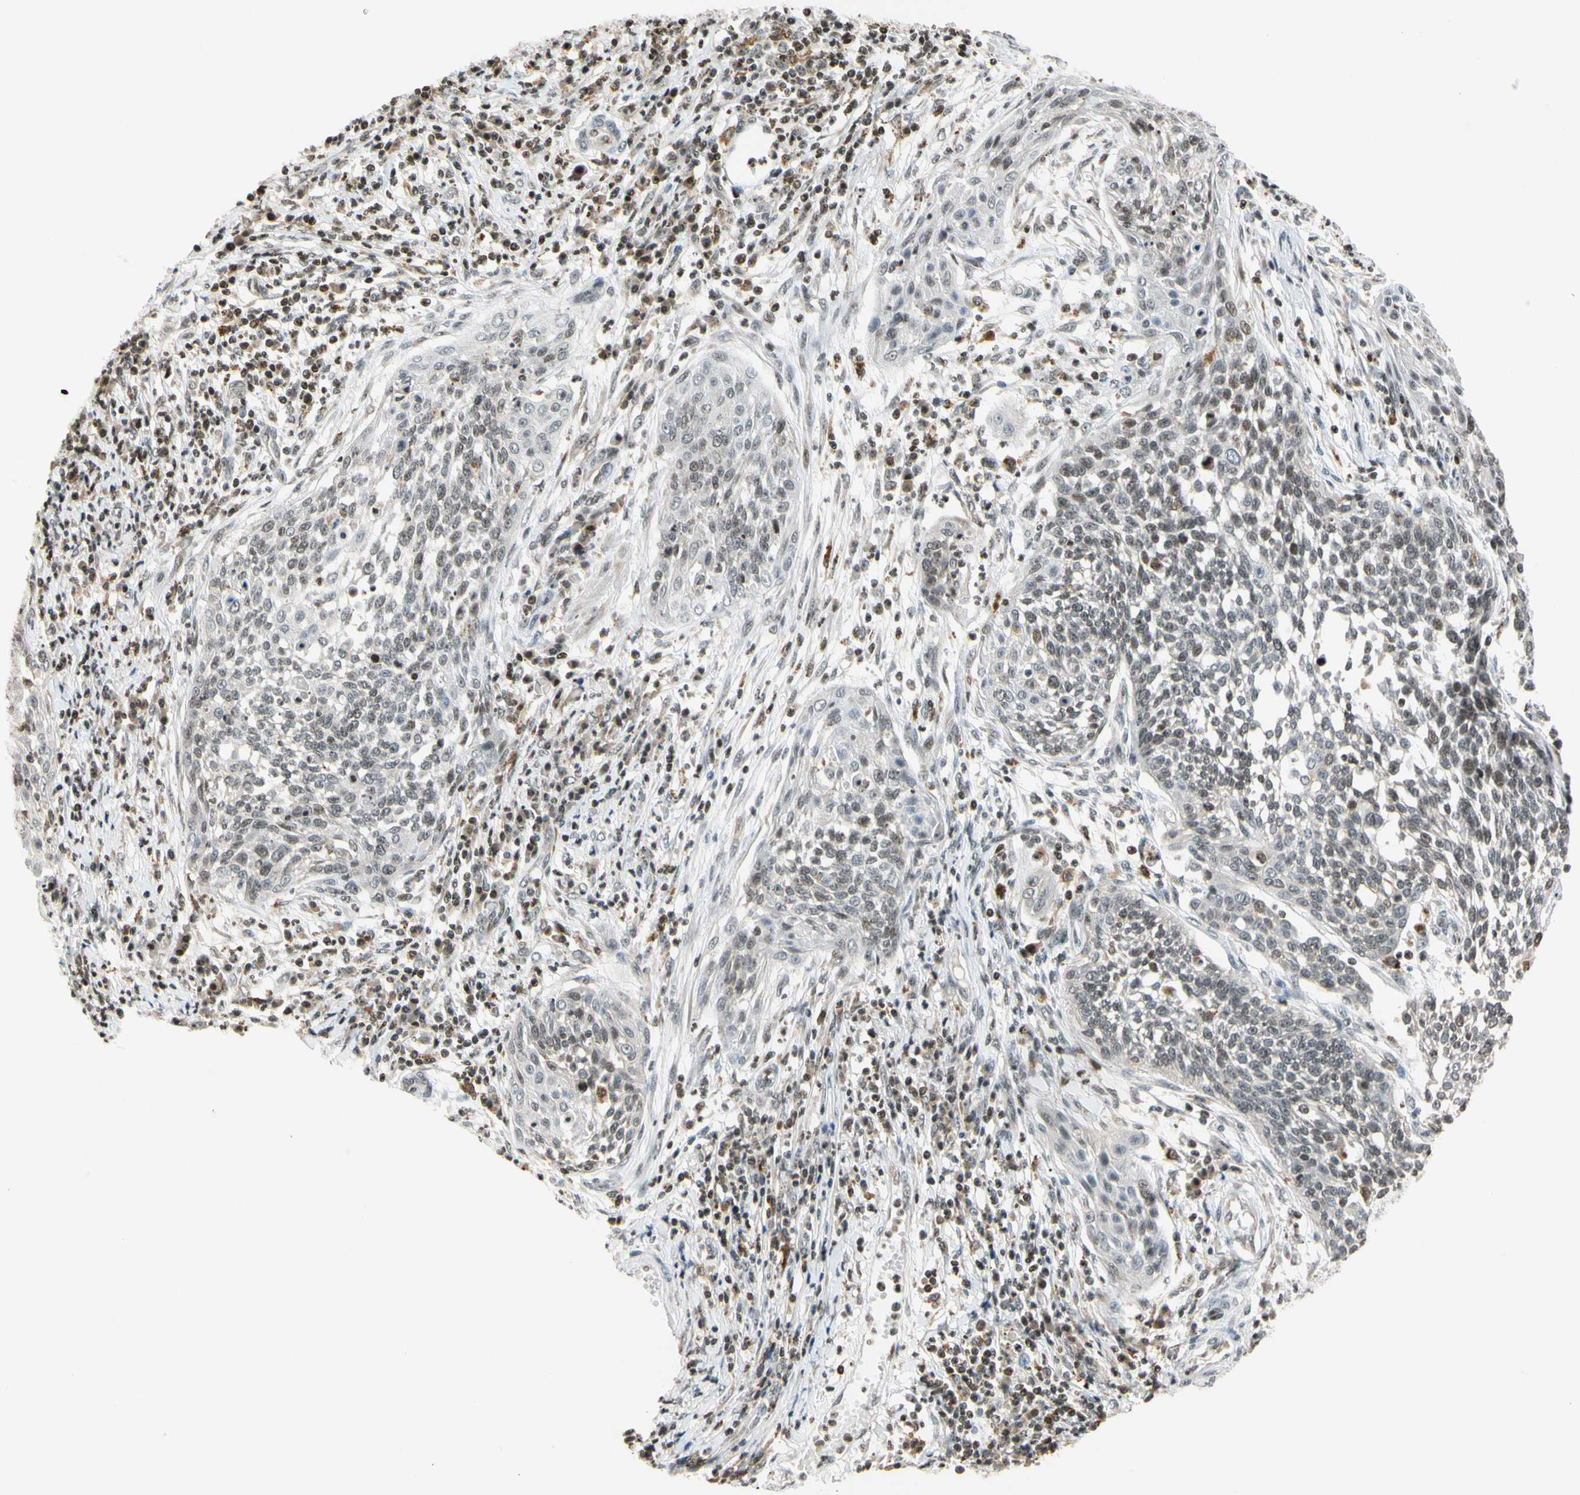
{"staining": {"intensity": "weak", "quantity": "<25%", "location": "nuclear"}, "tissue": "cervical cancer", "cell_type": "Tumor cells", "image_type": "cancer", "snomed": [{"axis": "morphology", "description": "Squamous cell carcinoma, NOS"}, {"axis": "topography", "description": "Cervix"}], "caption": "Immunohistochemistry image of neoplastic tissue: human cervical cancer (squamous cell carcinoma) stained with DAB (3,3'-diaminobenzidine) reveals no significant protein positivity in tumor cells. Brightfield microscopy of immunohistochemistry stained with DAB (brown) and hematoxylin (blue), captured at high magnification.", "gene": "CDK7", "patient": {"sex": "female", "age": 34}}